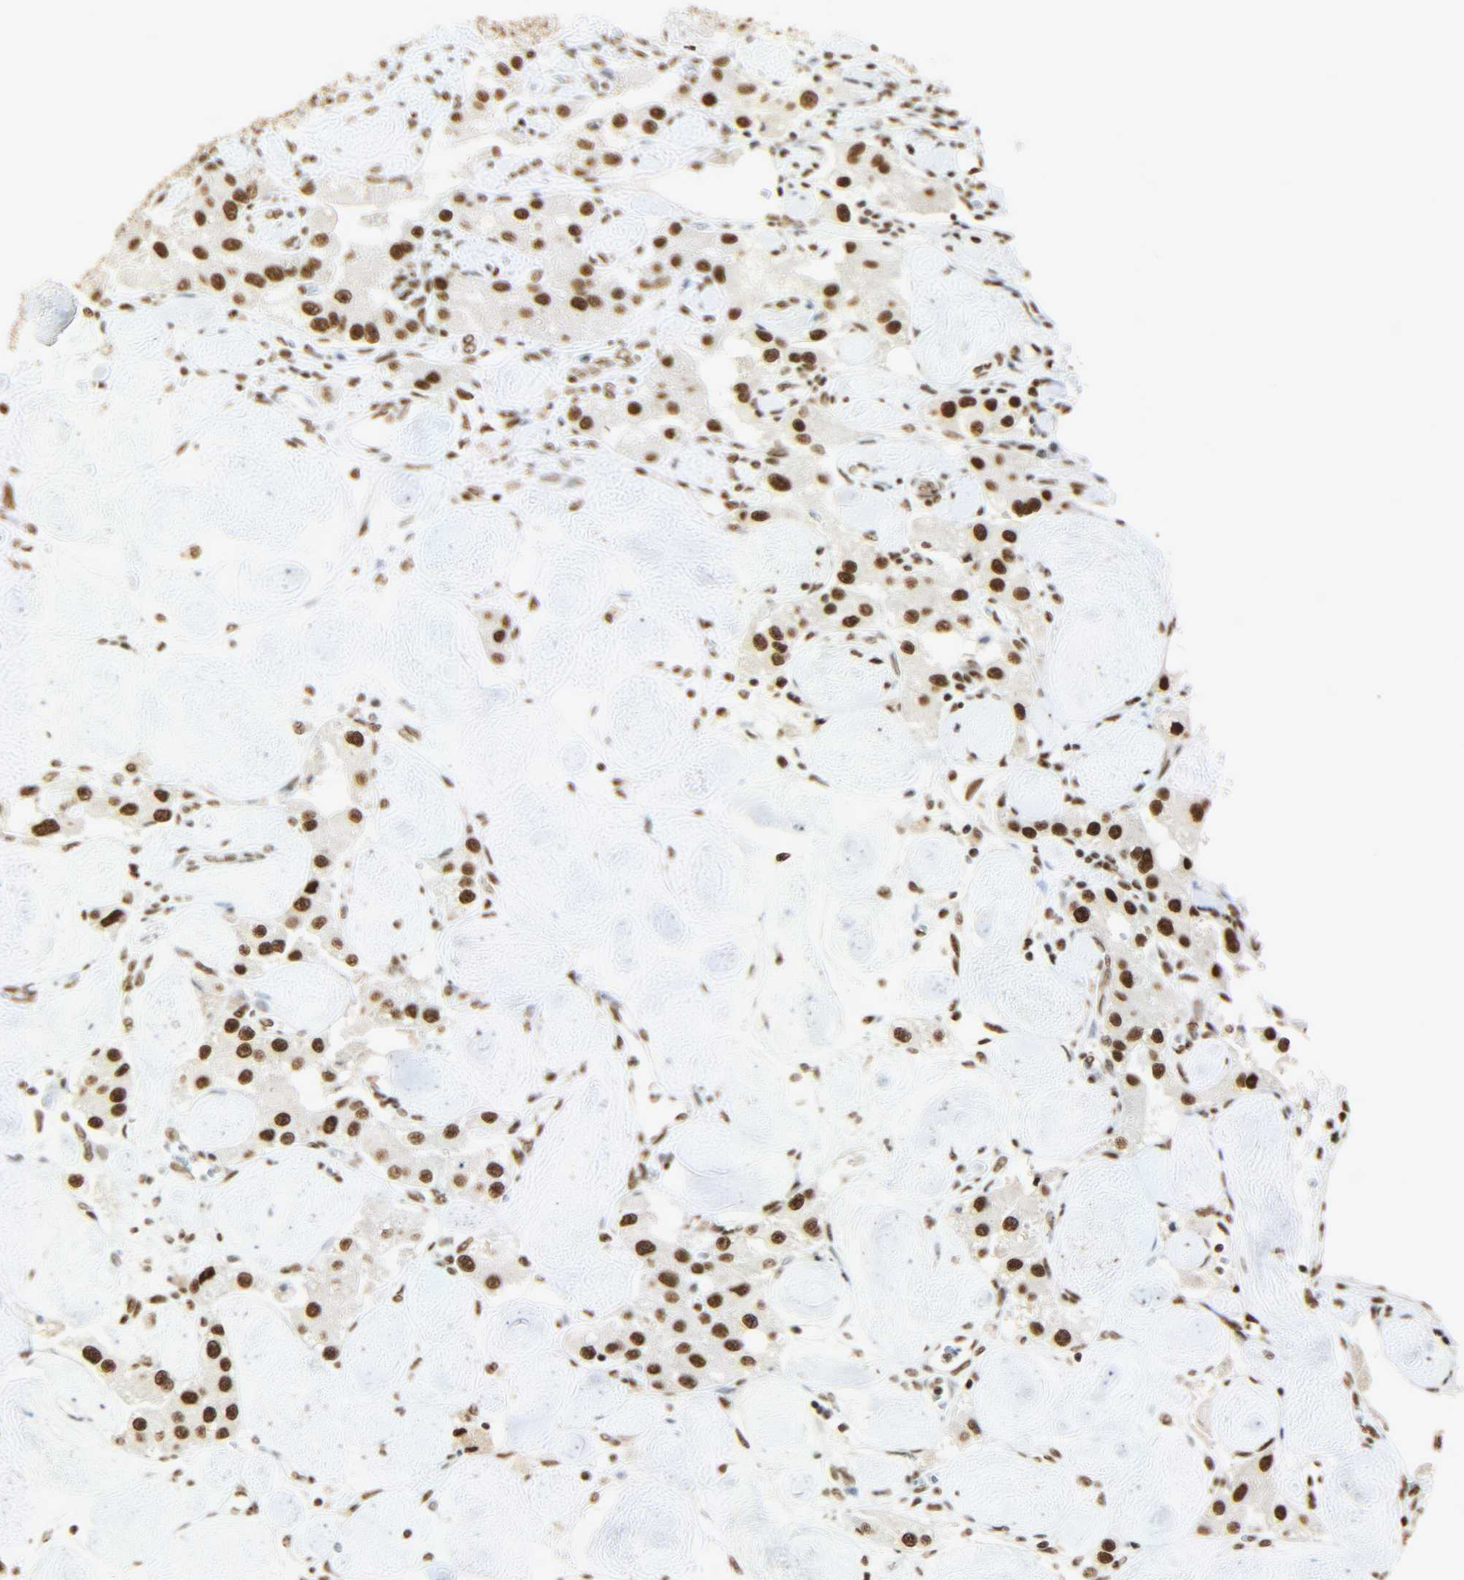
{"staining": {"intensity": "strong", "quantity": ">75%", "location": "nuclear"}, "tissue": "carcinoid", "cell_type": "Tumor cells", "image_type": "cancer", "snomed": [{"axis": "morphology", "description": "Carcinoid, malignant, NOS"}, {"axis": "topography", "description": "Pancreas"}], "caption": "Carcinoid (malignant) stained for a protein (brown) exhibits strong nuclear positive expression in about >75% of tumor cells.", "gene": "KHDRBS1", "patient": {"sex": "male", "age": 41}}